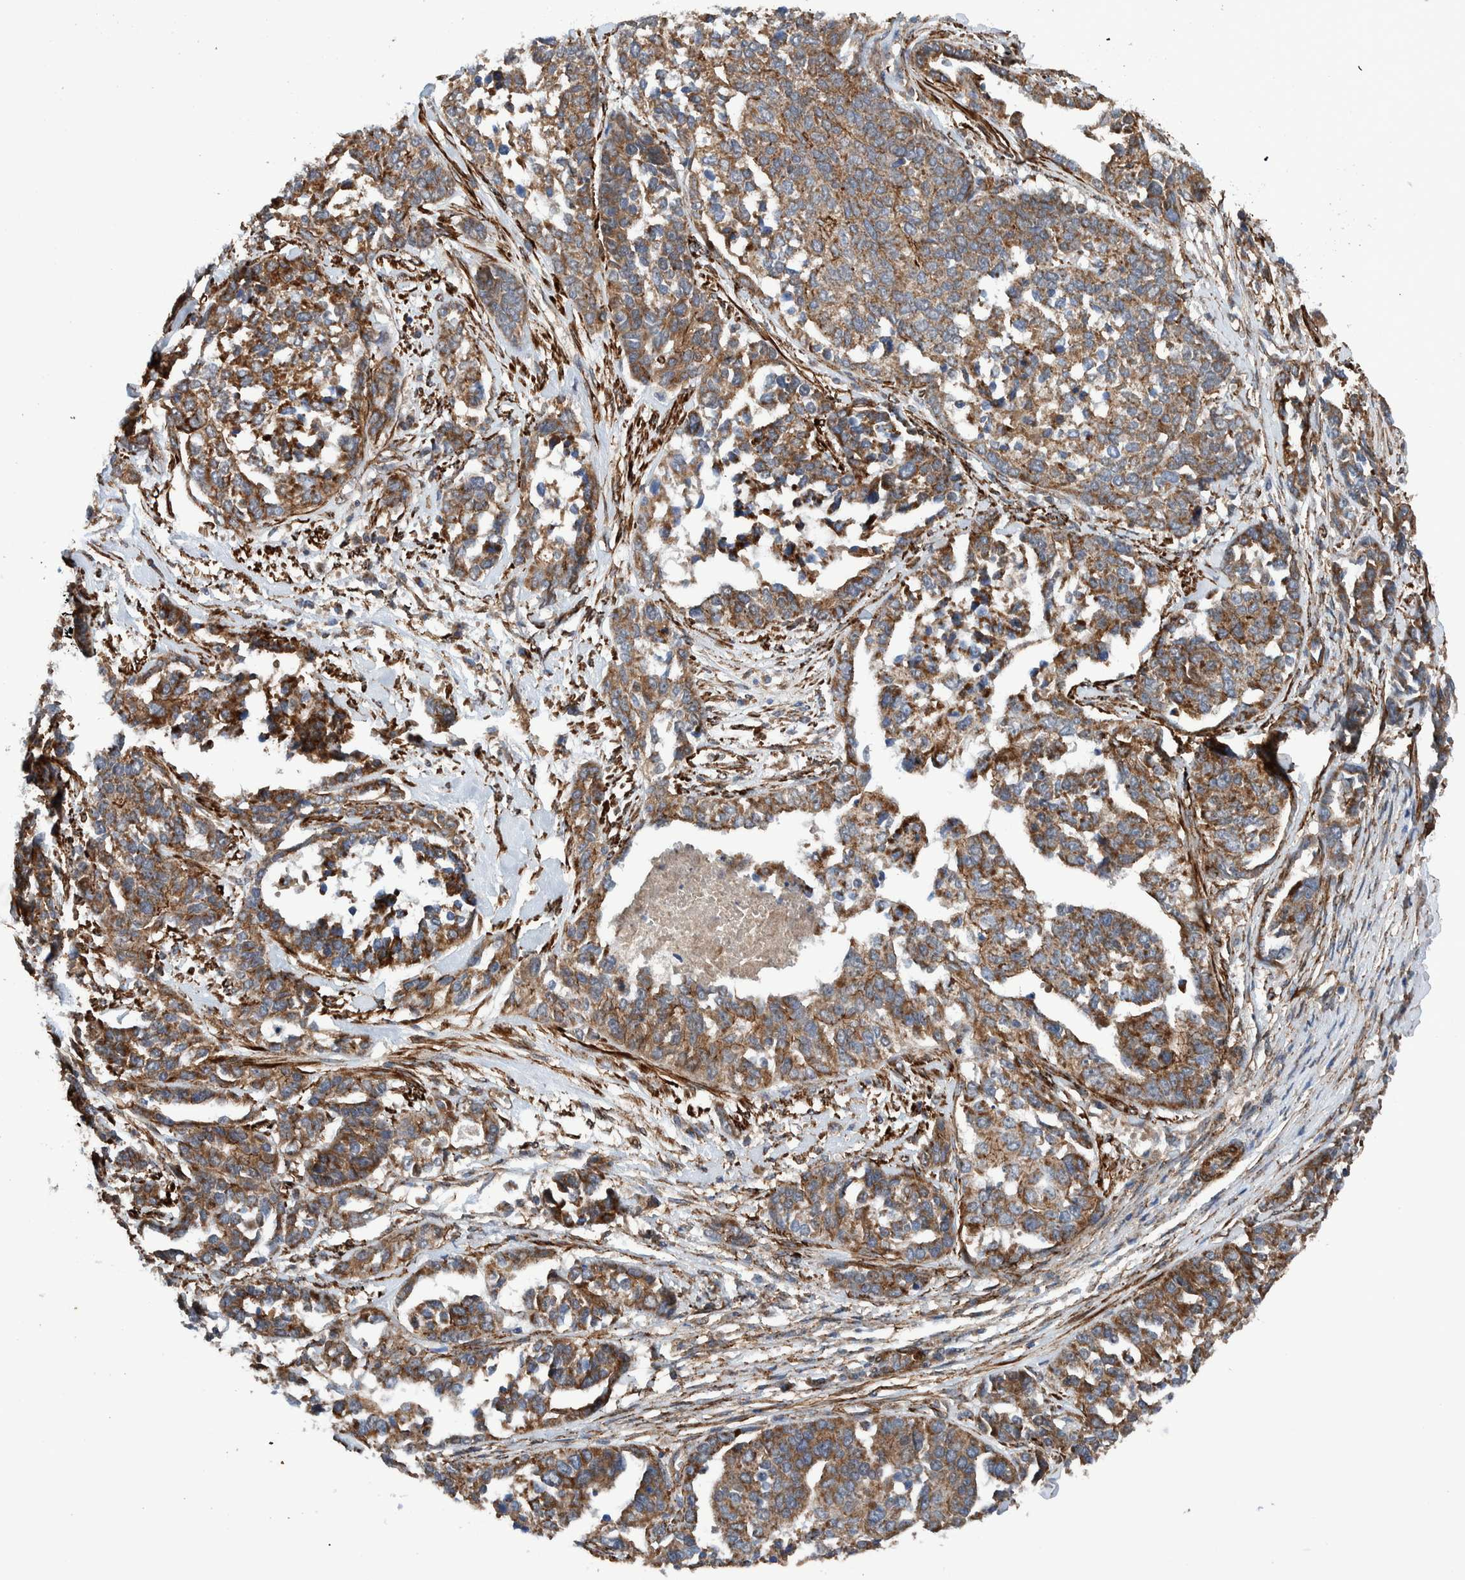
{"staining": {"intensity": "moderate", "quantity": ">75%", "location": "cytoplasmic/membranous"}, "tissue": "ovarian cancer", "cell_type": "Tumor cells", "image_type": "cancer", "snomed": [{"axis": "morphology", "description": "Cystadenocarcinoma, serous, NOS"}, {"axis": "topography", "description": "Ovary"}], "caption": "High-power microscopy captured an IHC photomicrograph of ovarian cancer (serous cystadenocarcinoma), revealing moderate cytoplasmic/membranous expression in approximately >75% of tumor cells.", "gene": "SLC25A10", "patient": {"sex": "female", "age": 44}}